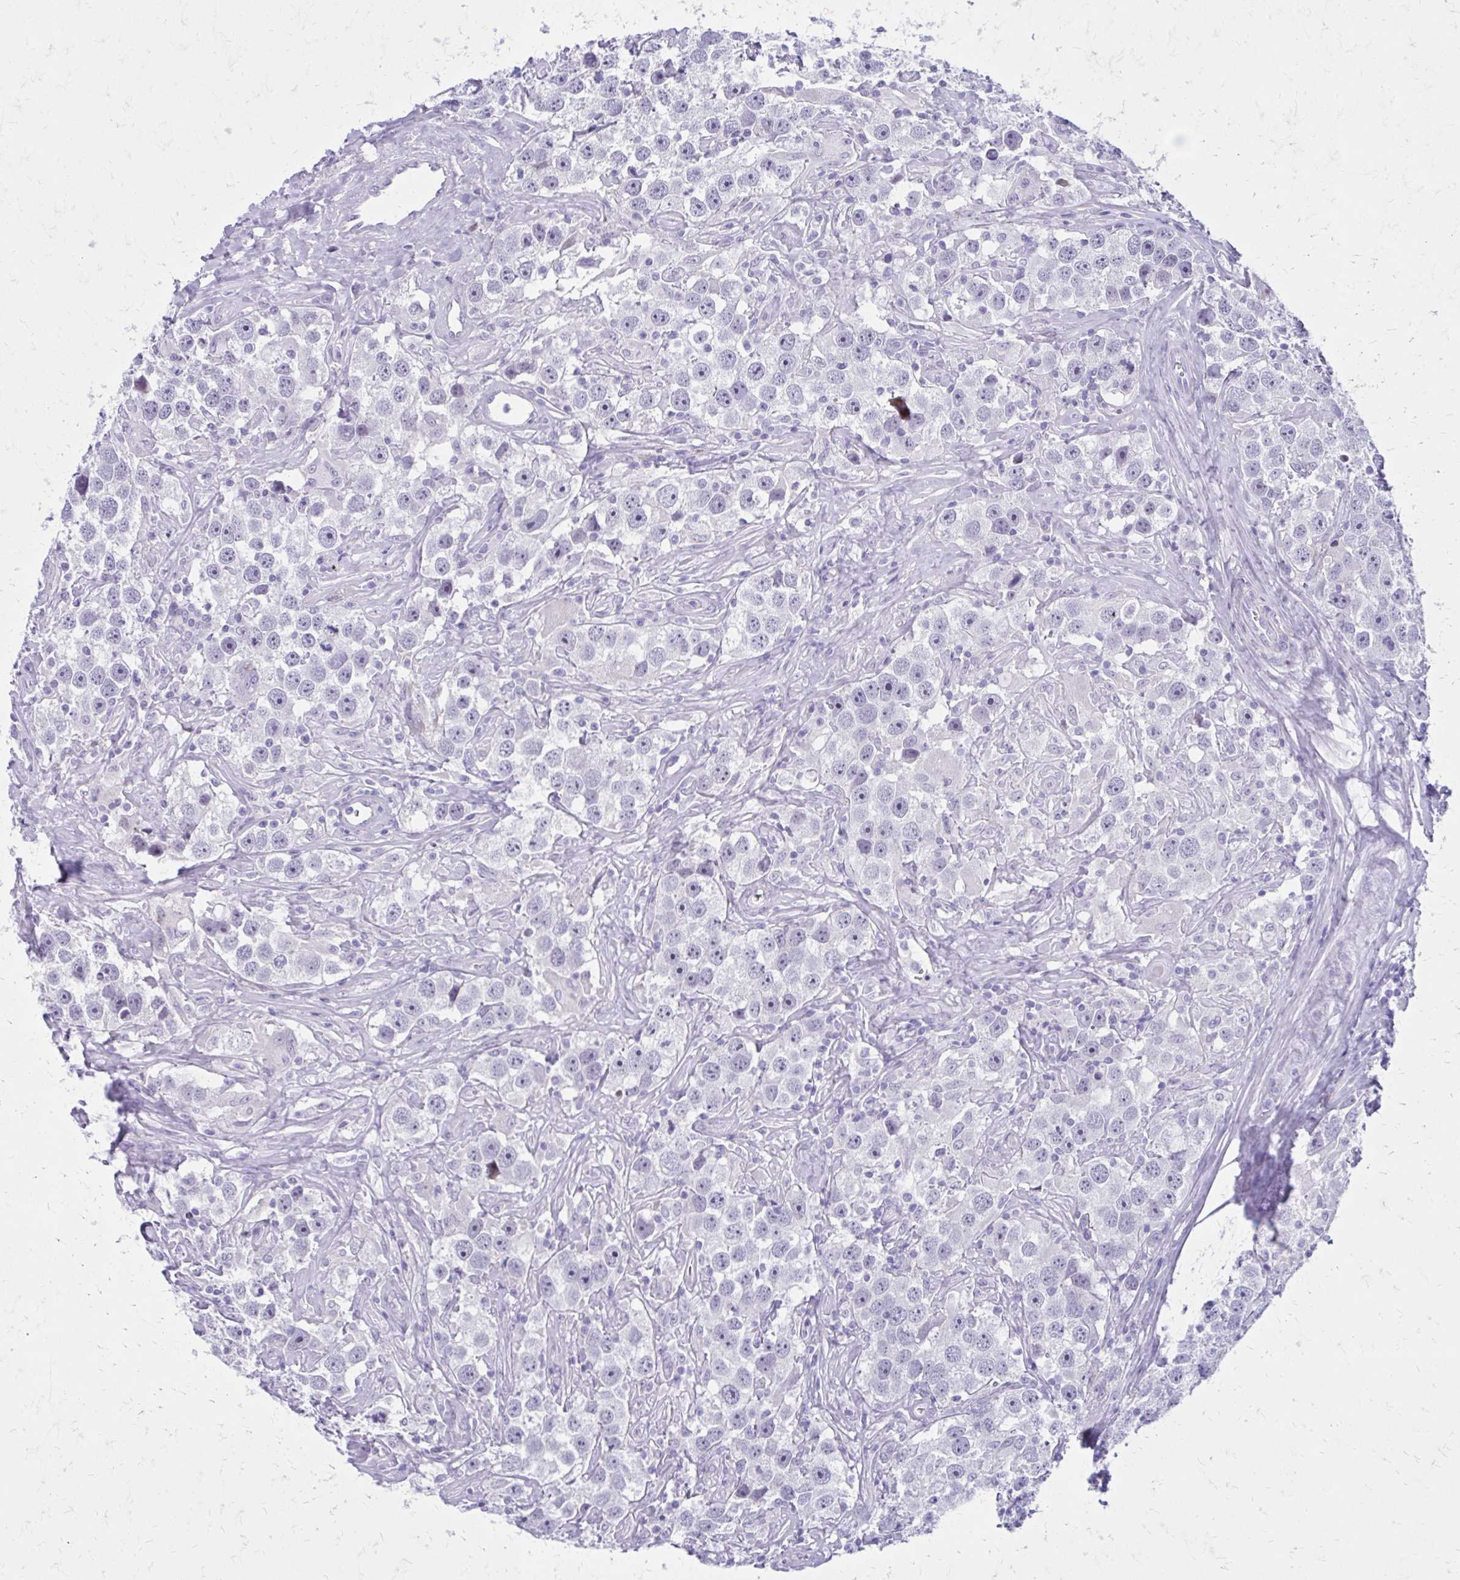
{"staining": {"intensity": "negative", "quantity": "none", "location": "none"}, "tissue": "testis cancer", "cell_type": "Tumor cells", "image_type": "cancer", "snomed": [{"axis": "morphology", "description": "Seminoma, NOS"}, {"axis": "topography", "description": "Testis"}], "caption": "The photomicrograph displays no significant expression in tumor cells of seminoma (testis). (Stains: DAB IHC with hematoxylin counter stain, Microscopy: brightfield microscopy at high magnification).", "gene": "LCN15", "patient": {"sex": "male", "age": 49}}